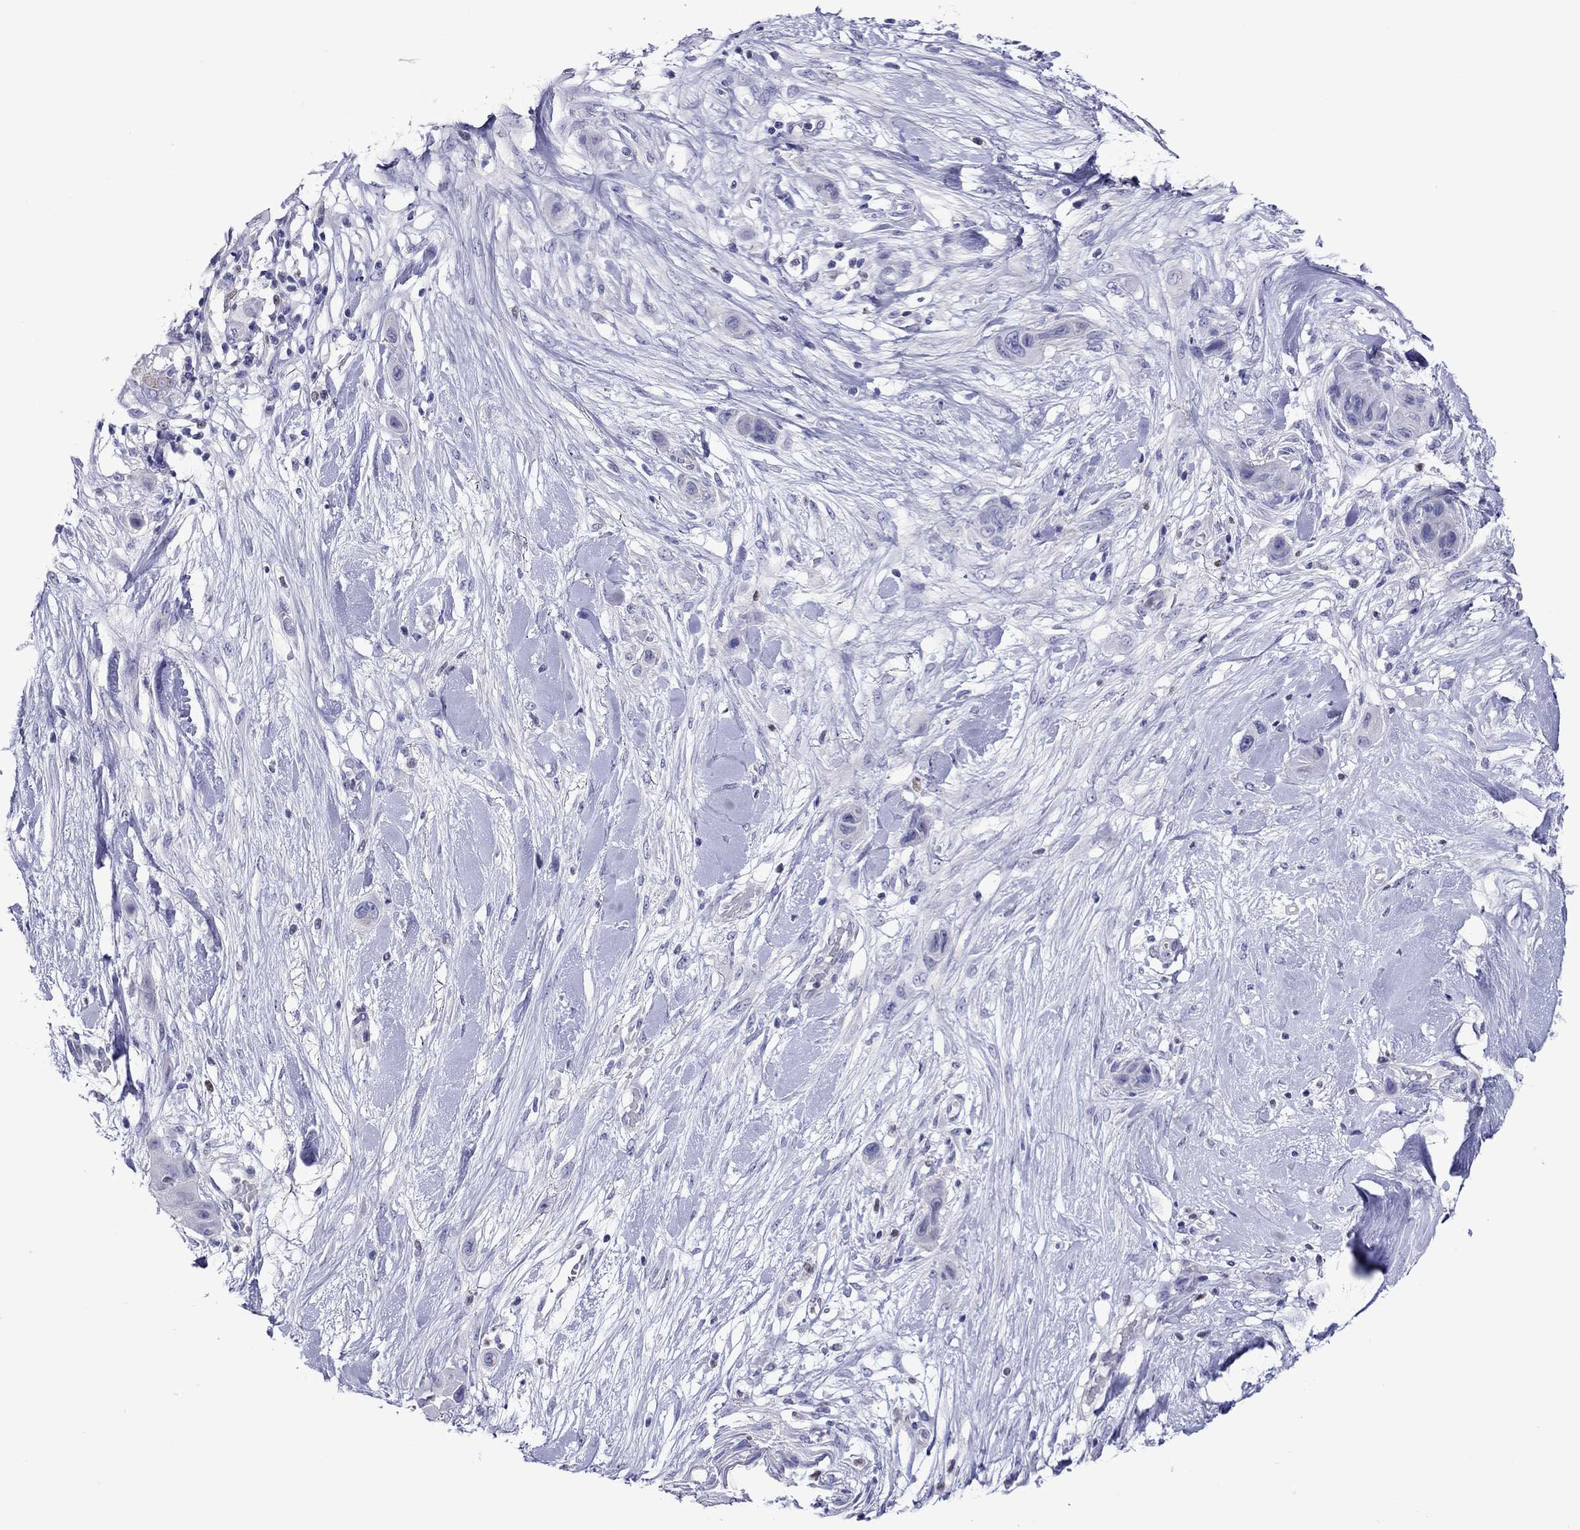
{"staining": {"intensity": "negative", "quantity": "none", "location": "none"}, "tissue": "skin cancer", "cell_type": "Tumor cells", "image_type": "cancer", "snomed": [{"axis": "morphology", "description": "Squamous cell carcinoma, NOS"}, {"axis": "topography", "description": "Skin"}], "caption": "An image of skin squamous cell carcinoma stained for a protein exhibits no brown staining in tumor cells.", "gene": "MPZ", "patient": {"sex": "male", "age": 79}}